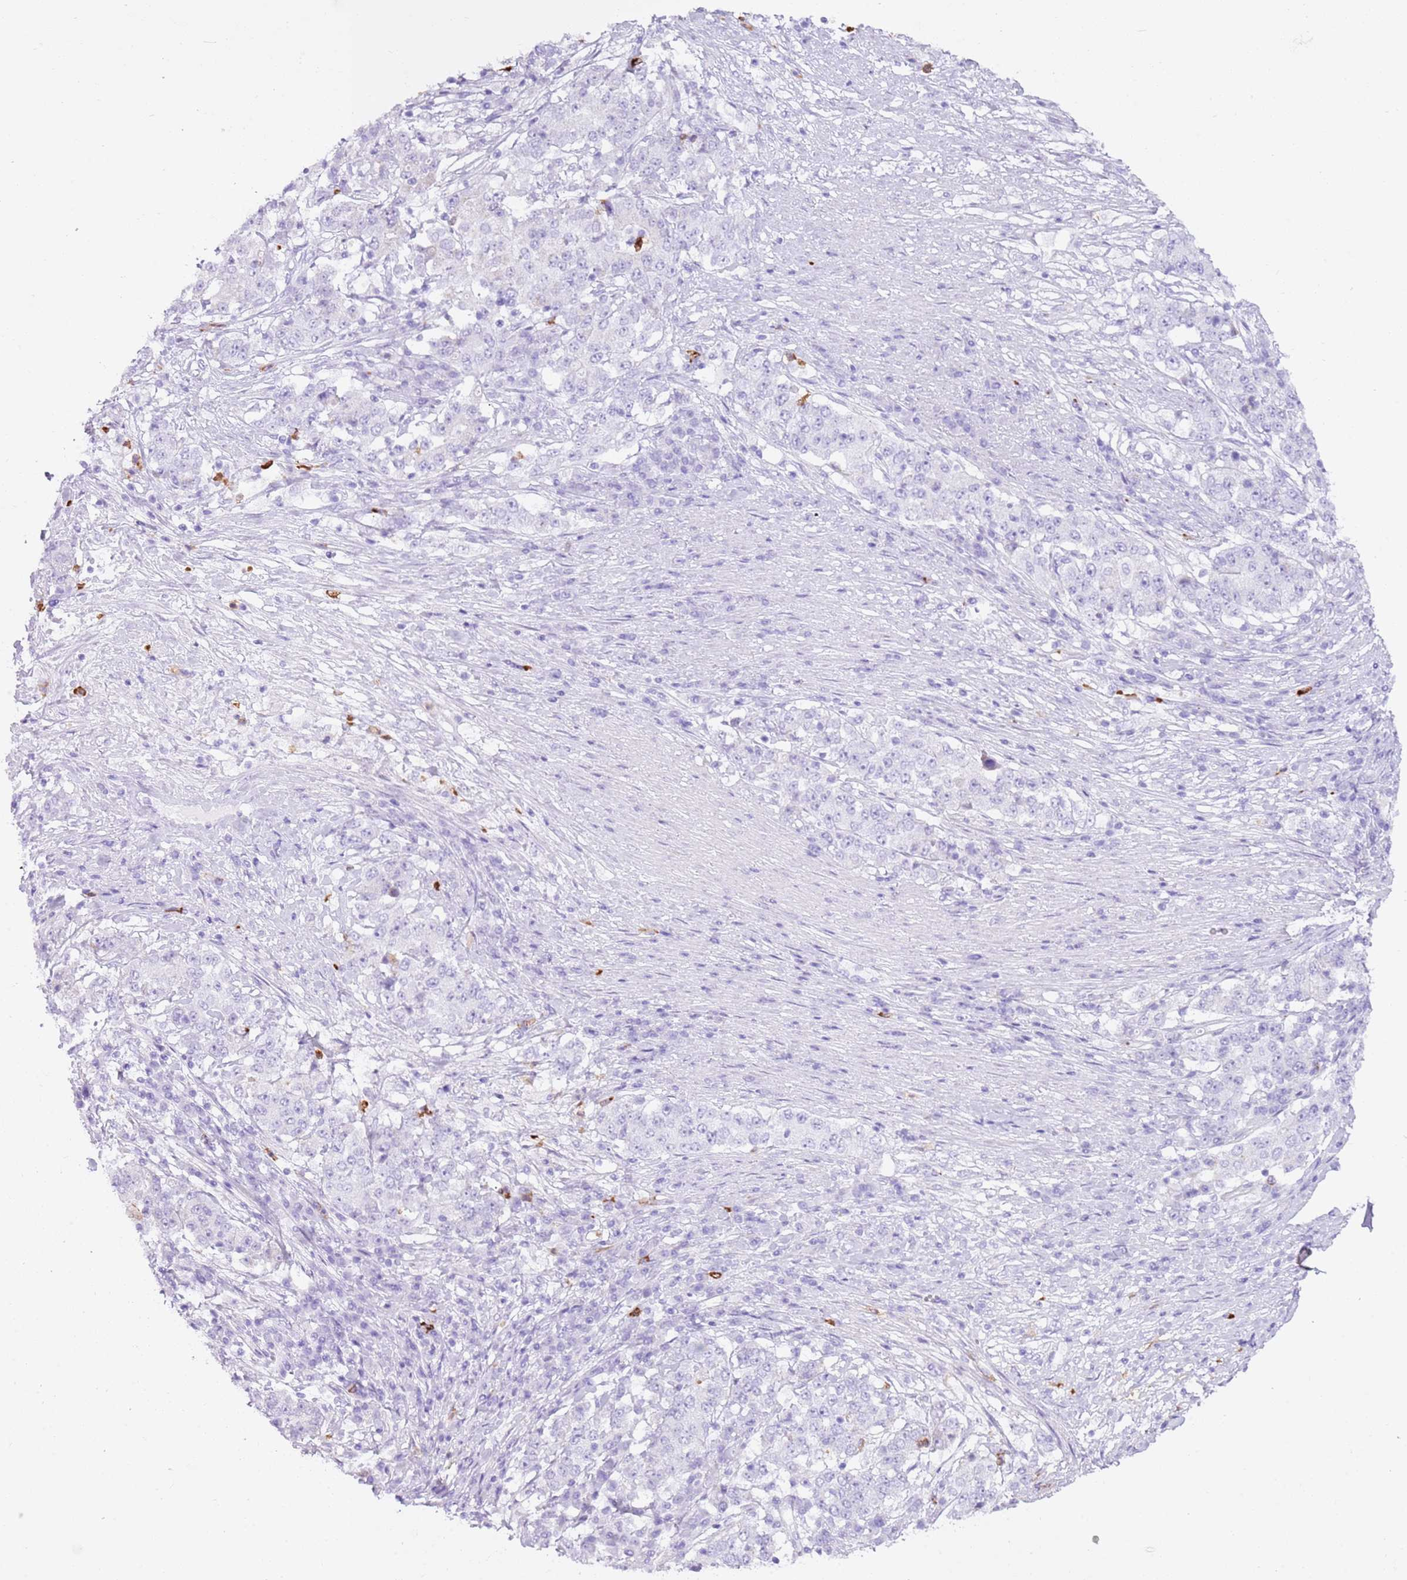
{"staining": {"intensity": "negative", "quantity": "none", "location": "none"}, "tissue": "stomach cancer", "cell_type": "Tumor cells", "image_type": "cancer", "snomed": [{"axis": "morphology", "description": "Adenocarcinoma, NOS"}, {"axis": "topography", "description": "Stomach"}], "caption": "This is an immunohistochemistry (IHC) photomicrograph of human stomach adenocarcinoma. There is no expression in tumor cells.", "gene": "CD177", "patient": {"sex": "male", "age": 59}}